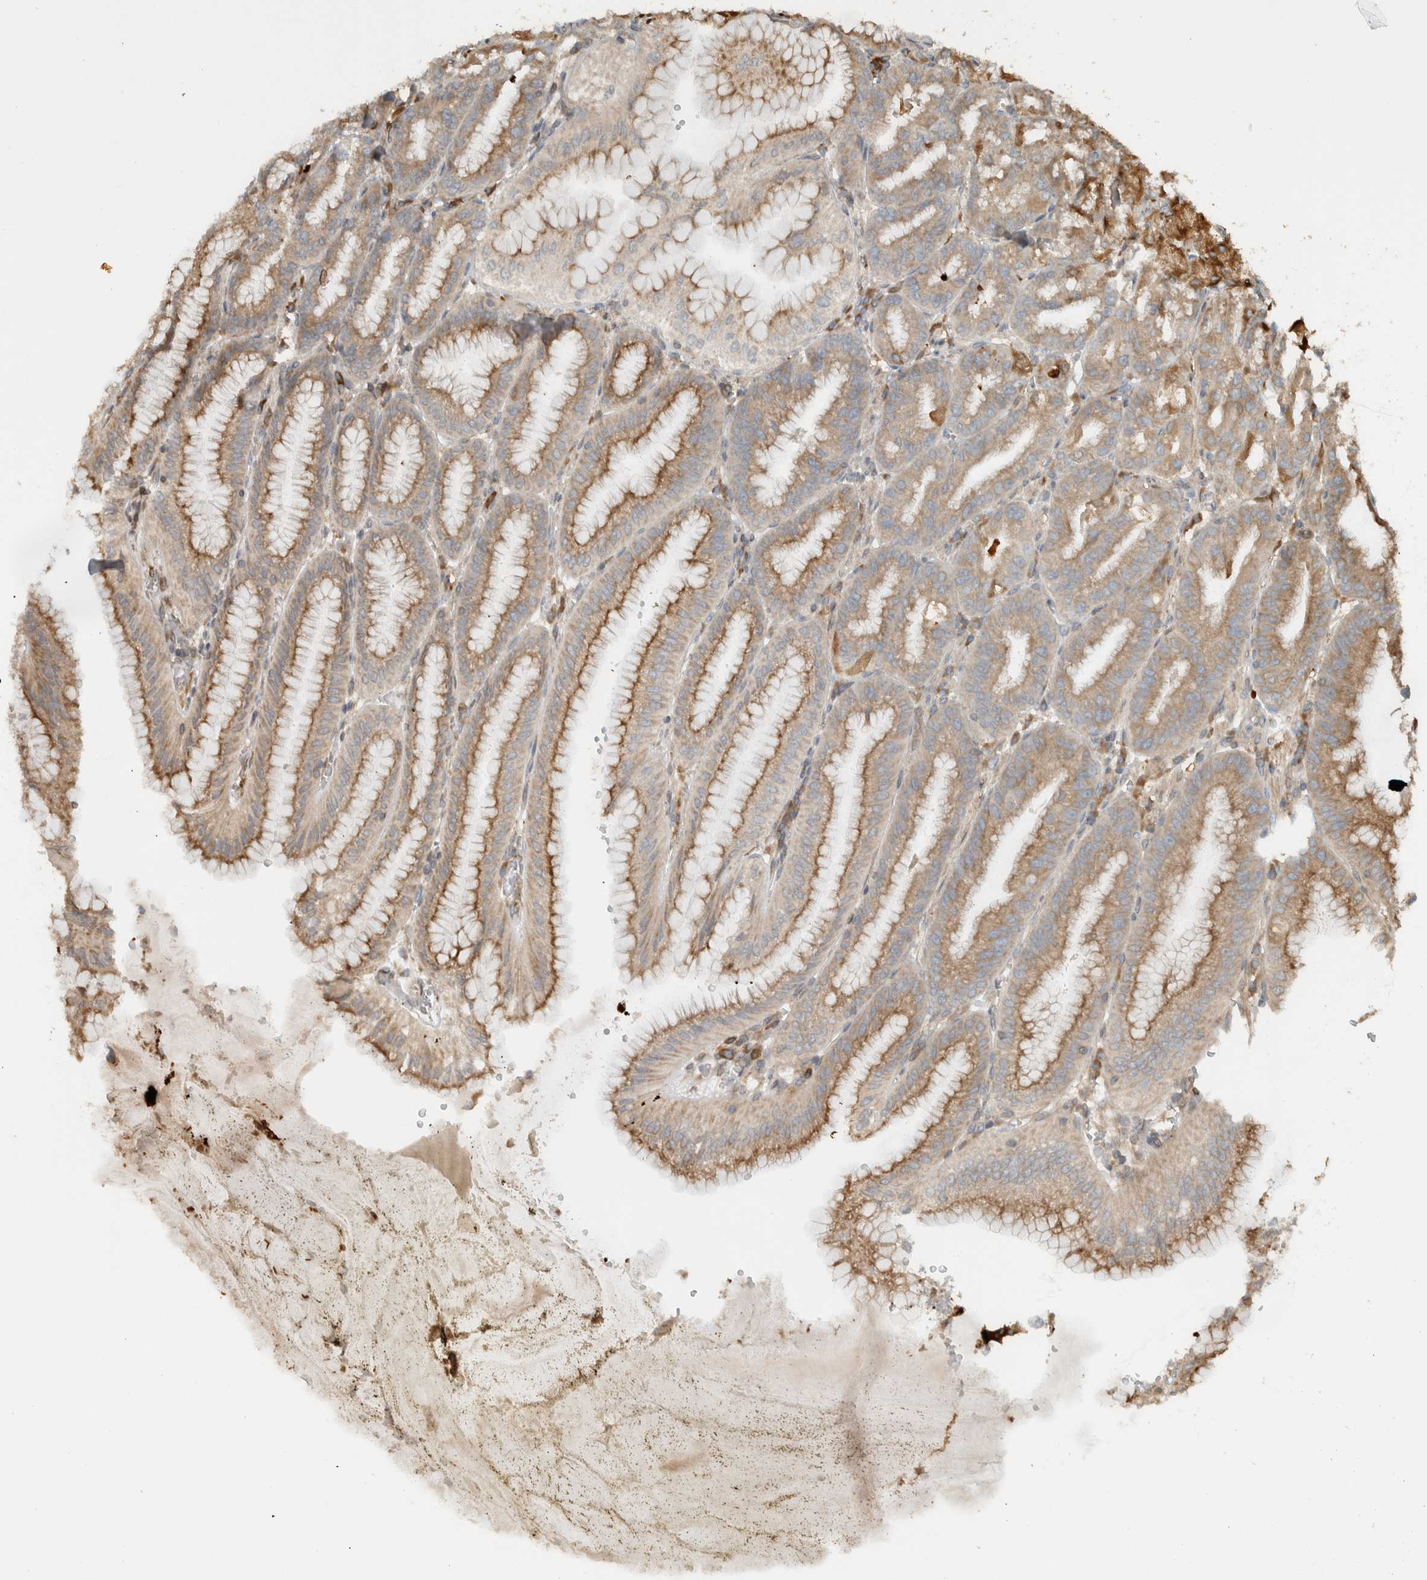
{"staining": {"intensity": "strong", "quantity": ">75%", "location": "cytoplasmic/membranous"}, "tissue": "stomach", "cell_type": "Glandular cells", "image_type": "normal", "snomed": [{"axis": "morphology", "description": "Normal tissue, NOS"}, {"axis": "topography", "description": "Stomach, lower"}], "caption": "High-magnification brightfield microscopy of unremarkable stomach stained with DAB (brown) and counterstained with hematoxylin (blue). glandular cells exhibit strong cytoplasmic/membranous staining is seen in approximately>75% of cells. Using DAB (brown) and hematoxylin (blue) stains, captured at high magnification using brightfield microscopy.", "gene": "CNTROB", "patient": {"sex": "male", "age": 71}}